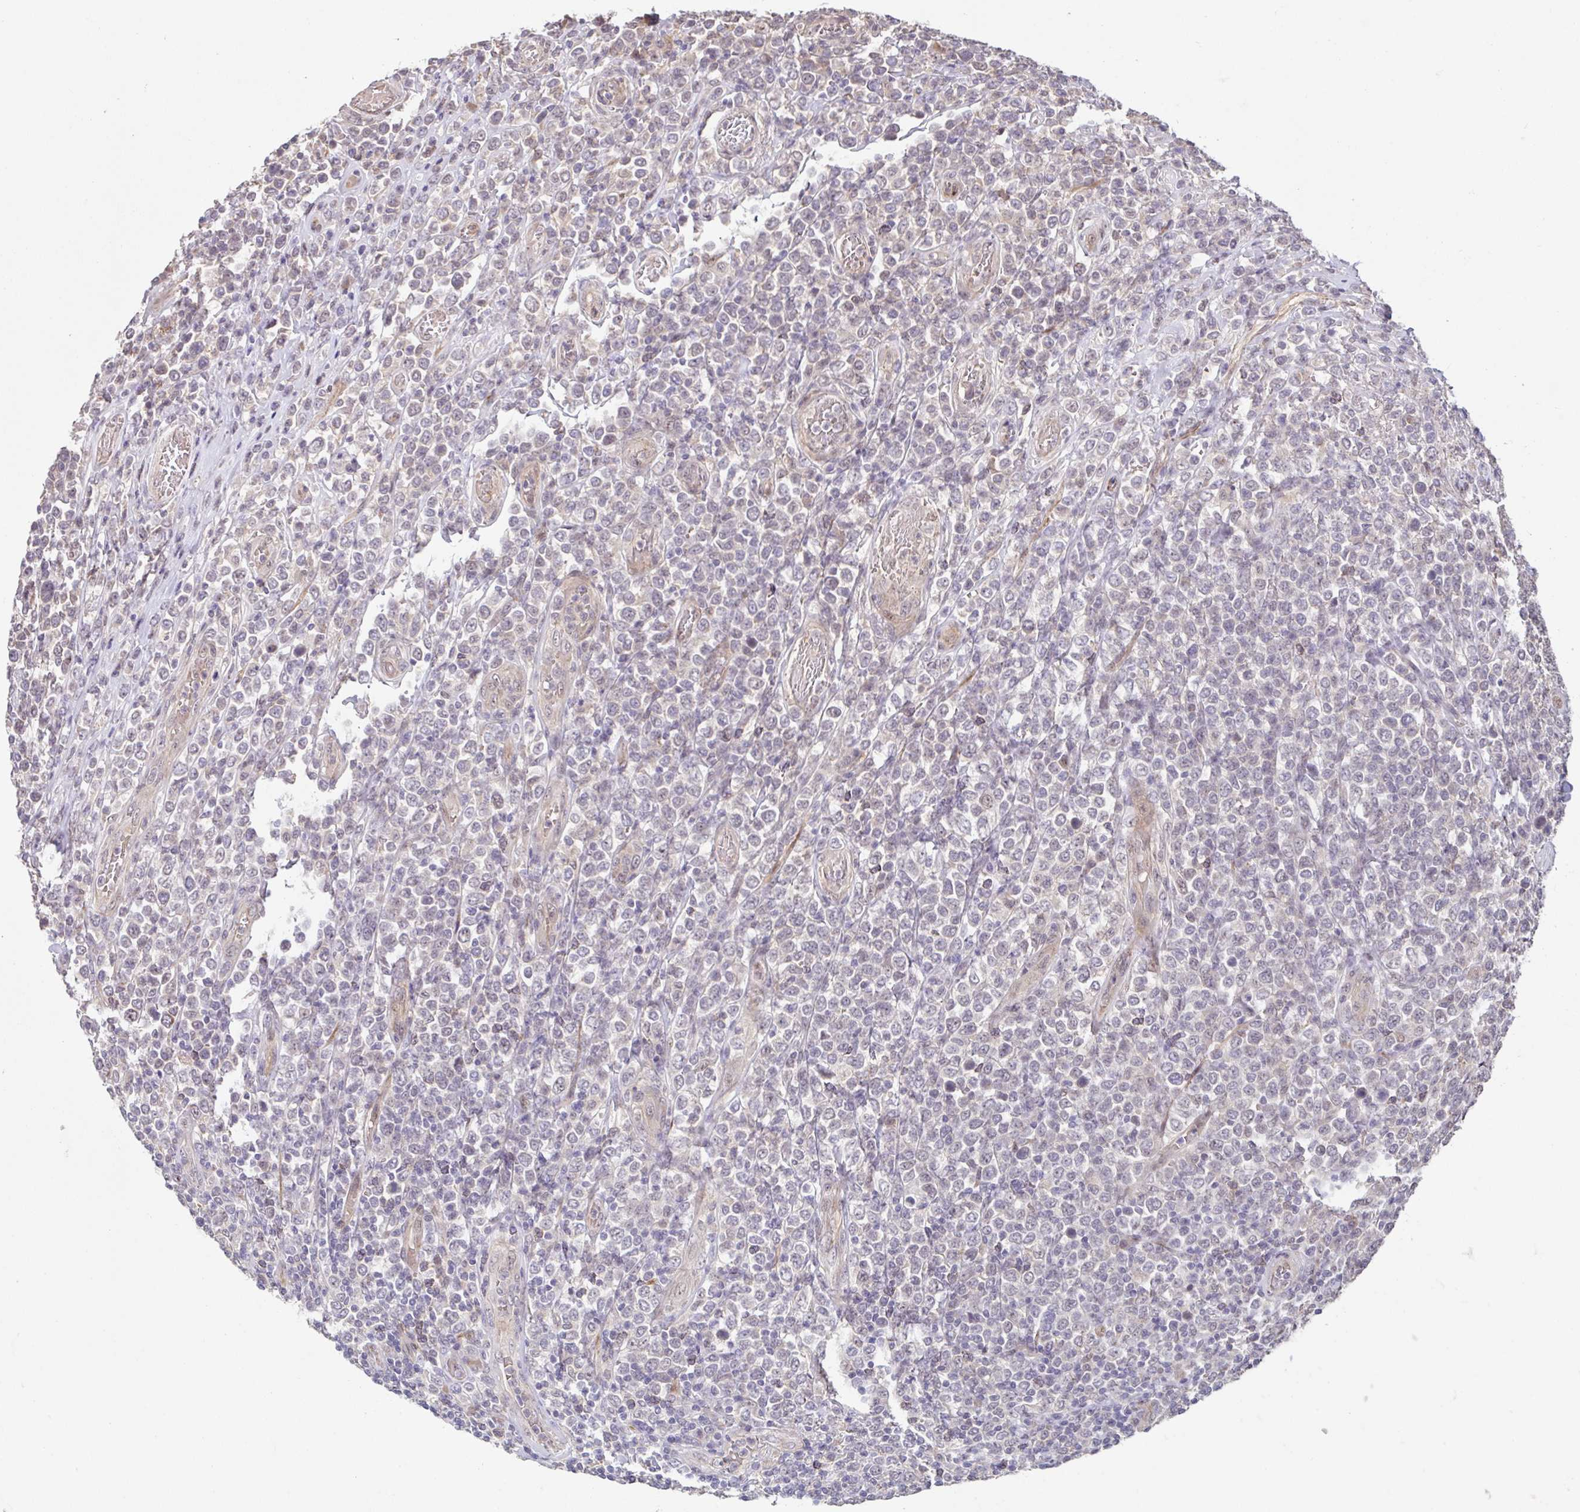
{"staining": {"intensity": "negative", "quantity": "none", "location": "none"}, "tissue": "lymphoma", "cell_type": "Tumor cells", "image_type": "cancer", "snomed": [{"axis": "morphology", "description": "Malignant lymphoma, non-Hodgkin's type, High grade"}, {"axis": "topography", "description": "Soft tissue"}], "caption": "A histopathology image of human lymphoma is negative for staining in tumor cells.", "gene": "STYXL1", "patient": {"sex": "female", "age": 56}}